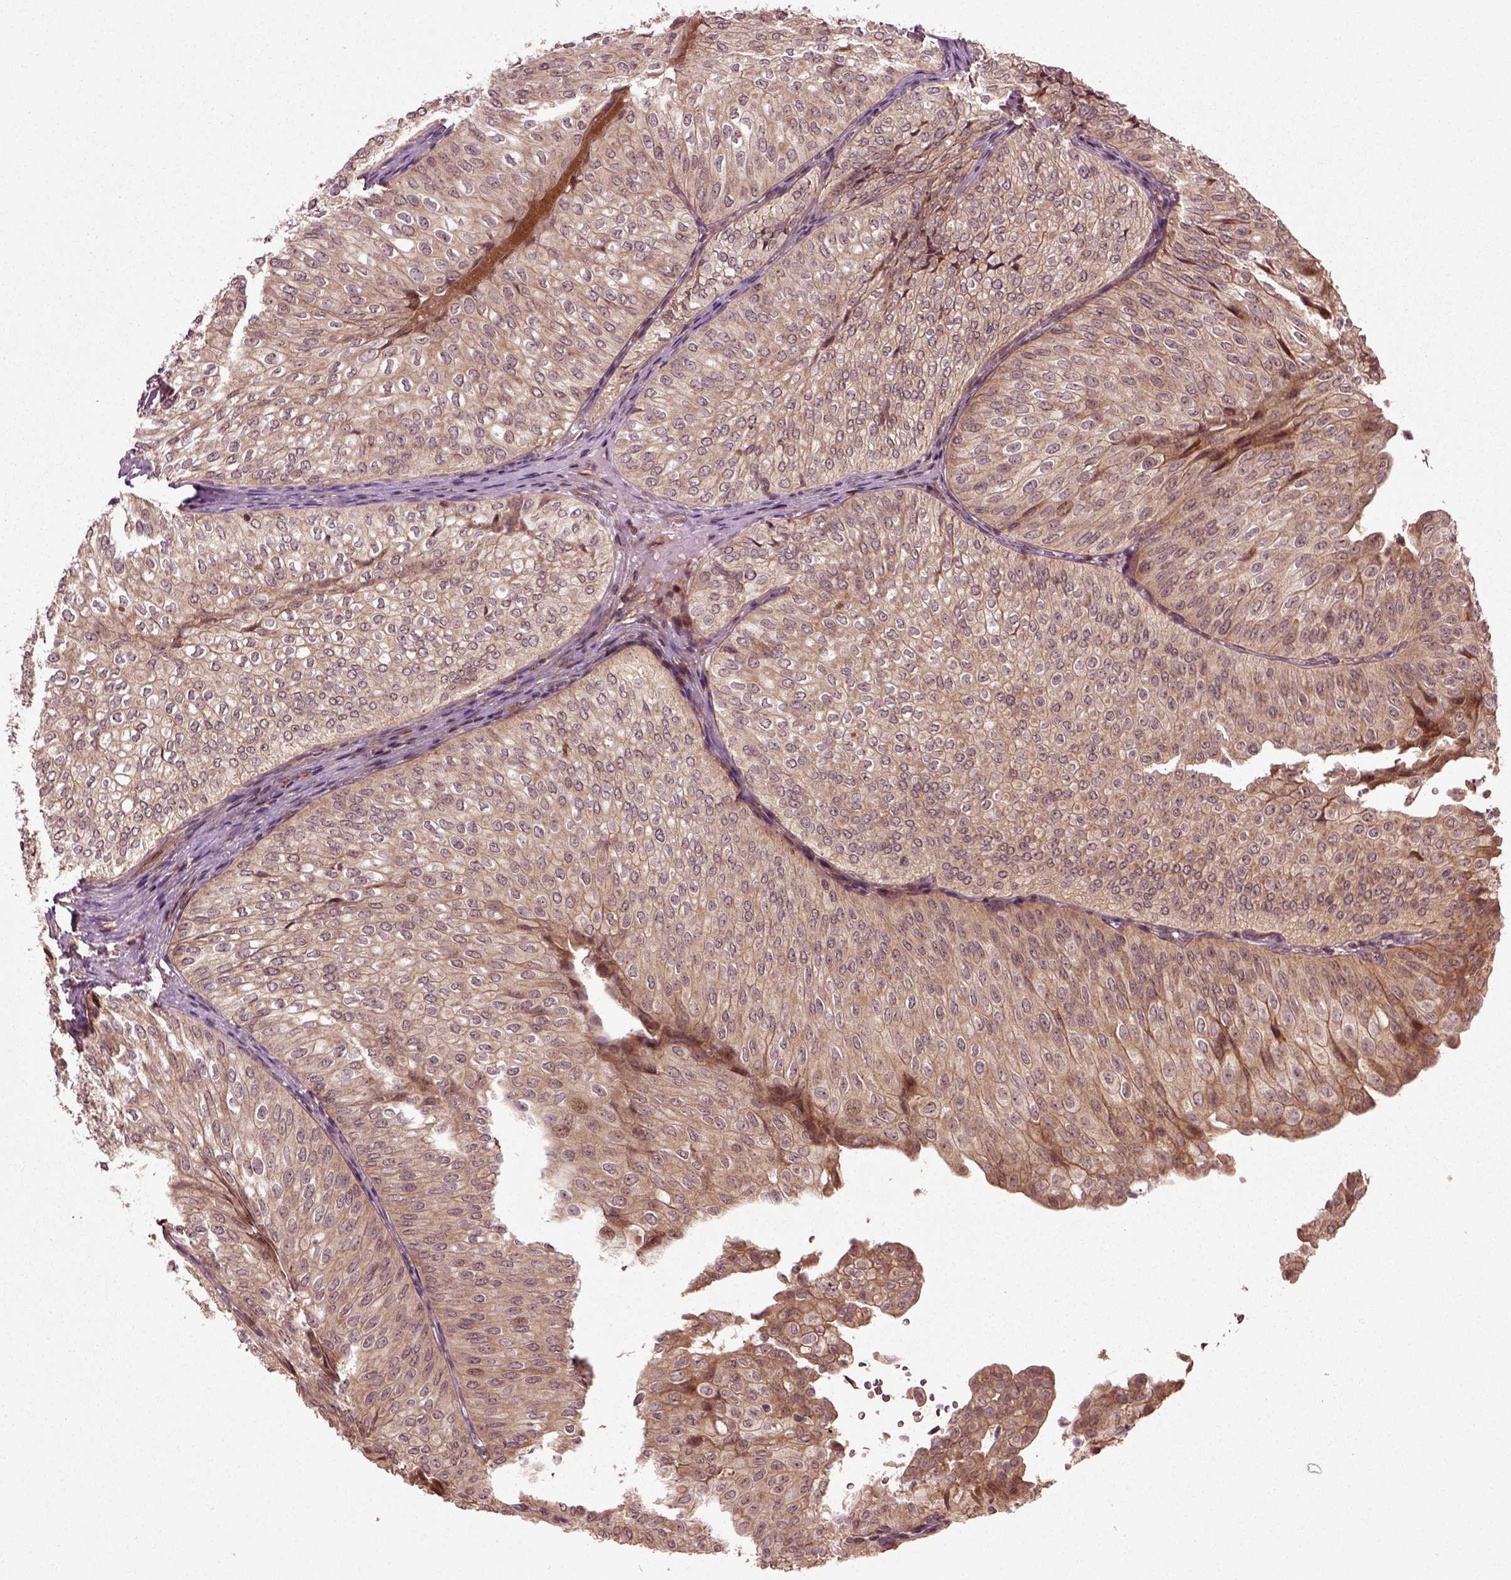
{"staining": {"intensity": "weak", "quantity": ">75%", "location": "cytoplasmic/membranous"}, "tissue": "urothelial cancer", "cell_type": "Tumor cells", "image_type": "cancer", "snomed": [{"axis": "morphology", "description": "Urothelial carcinoma, NOS"}, {"axis": "topography", "description": "Urinary bladder"}], "caption": "Immunohistochemistry (IHC) (DAB) staining of transitional cell carcinoma shows weak cytoplasmic/membranous protein expression in about >75% of tumor cells.", "gene": "PLCD3", "patient": {"sex": "male", "age": 62}}